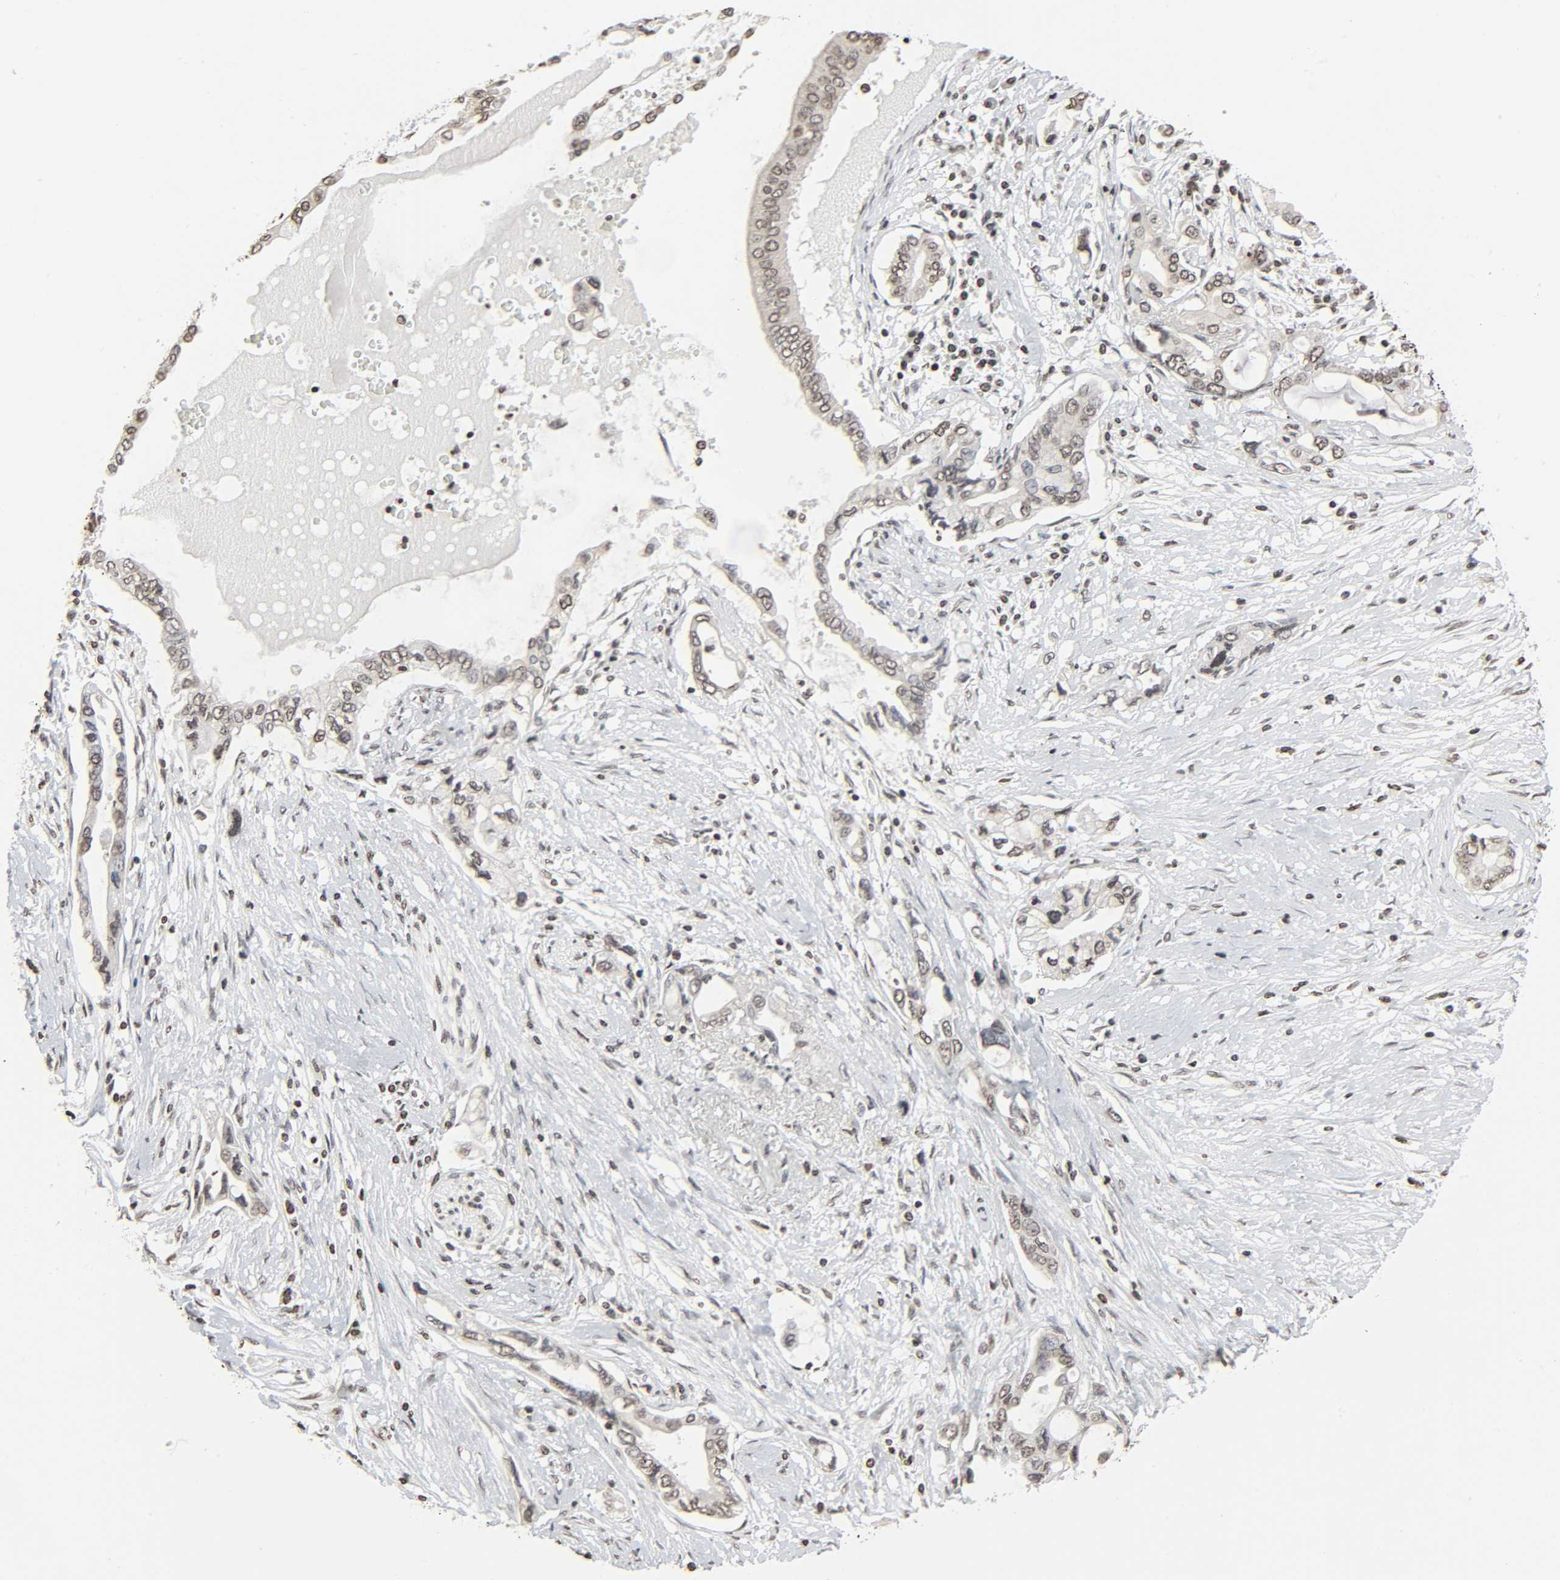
{"staining": {"intensity": "weak", "quantity": ">75%", "location": "nuclear"}, "tissue": "pancreatic cancer", "cell_type": "Tumor cells", "image_type": "cancer", "snomed": [{"axis": "morphology", "description": "Adenocarcinoma, NOS"}, {"axis": "topography", "description": "Pancreas"}], "caption": "The photomicrograph exhibits immunohistochemical staining of pancreatic cancer. There is weak nuclear positivity is seen in about >75% of tumor cells.", "gene": "ELAVL1", "patient": {"sex": "female", "age": 57}}